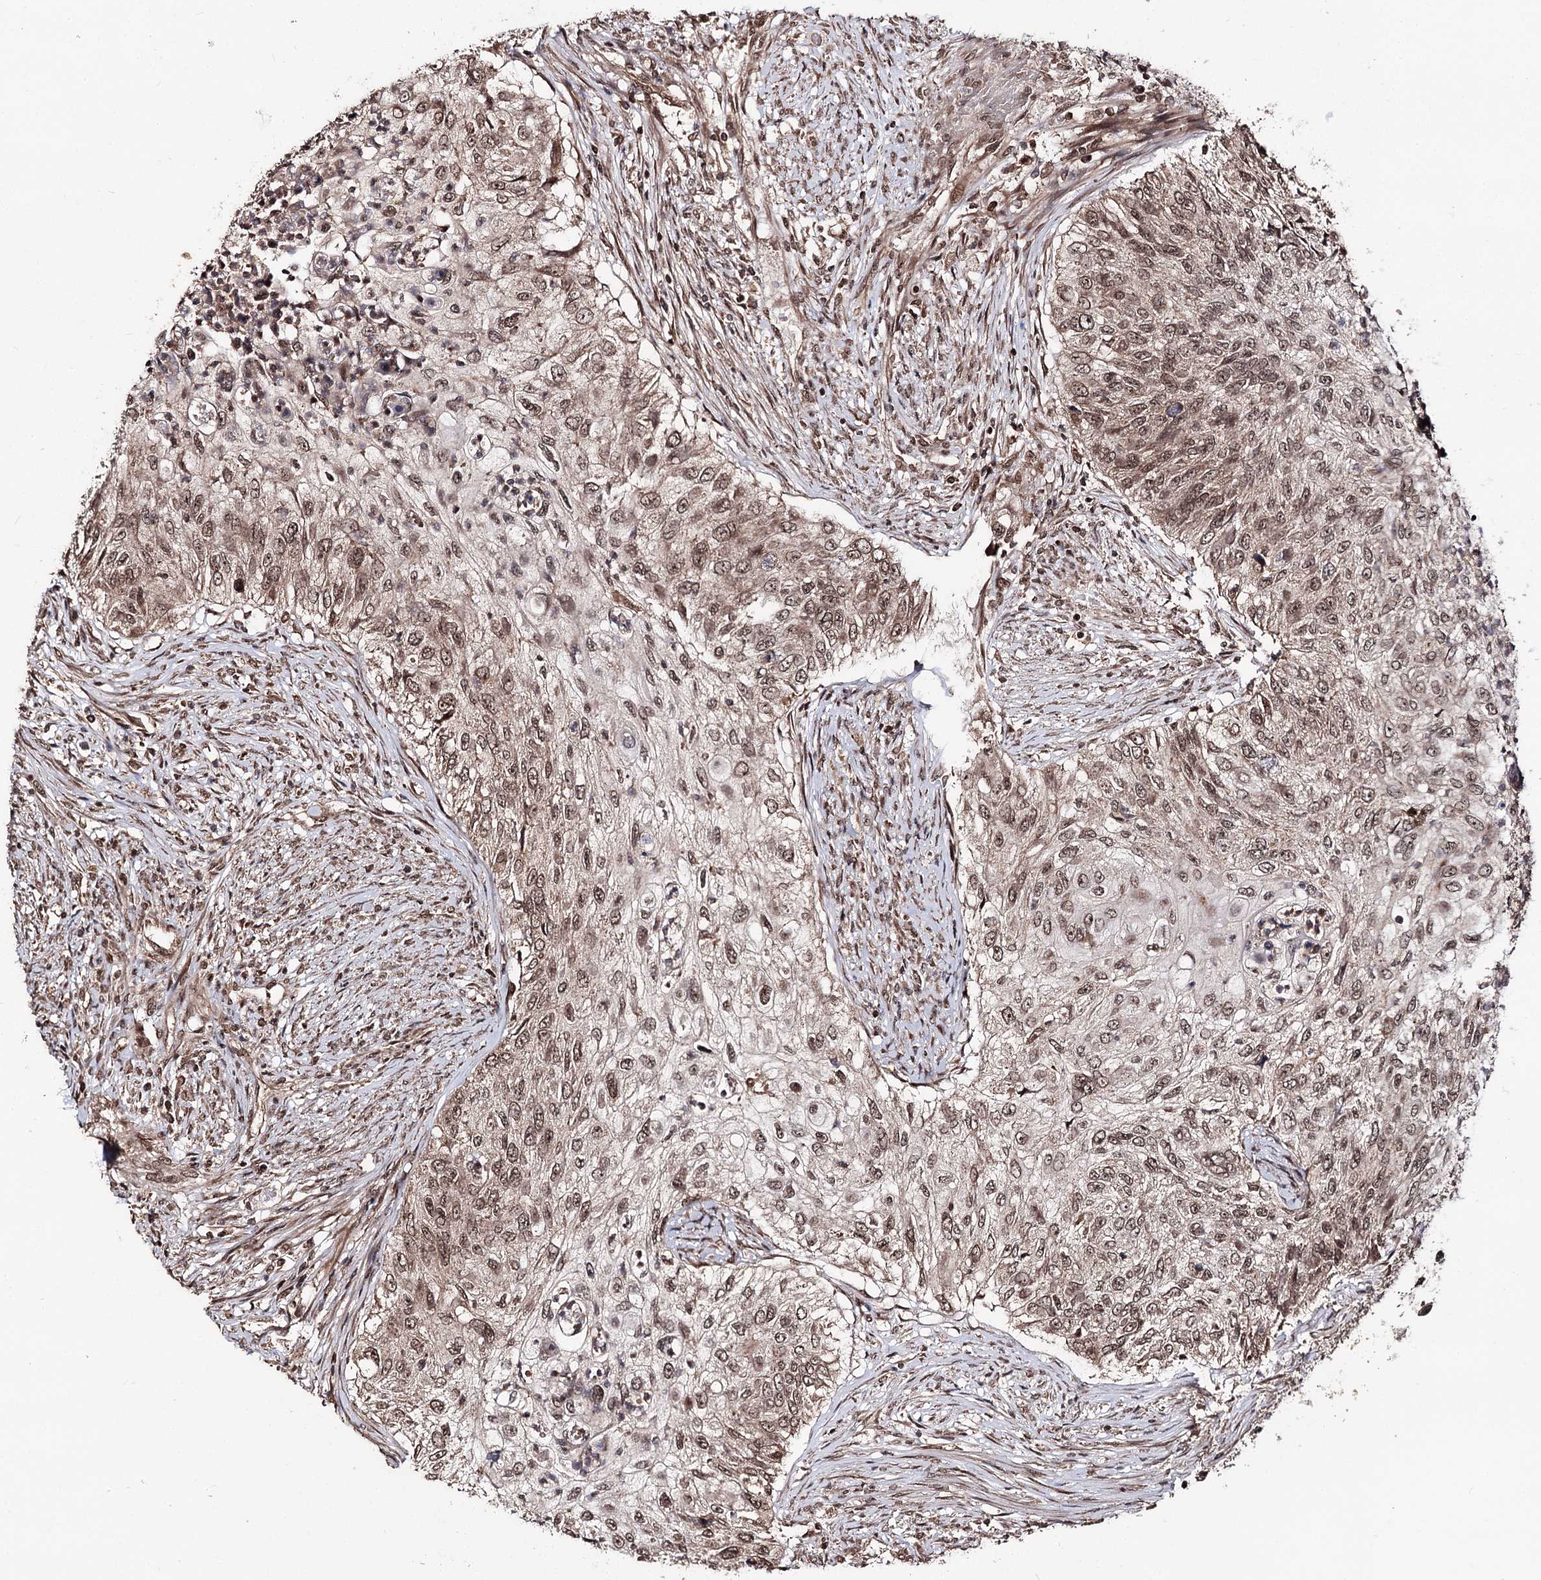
{"staining": {"intensity": "moderate", "quantity": ">75%", "location": "cytoplasmic/membranous,nuclear"}, "tissue": "urothelial cancer", "cell_type": "Tumor cells", "image_type": "cancer", "snomed": [{"axis": "morphology", "description": "Urothelial carcinoma, High grade"}, {"axis": "topography", "description": "Urinary bladder"}], "caption": "The image exhibits a brown stain indicating the presence of a protein in the cytoplasmic/membranous and nuclear of tumor cells in urothelial cancer.", "gene": "FAM53B", "patient": {"sex": "female", "age": 60}}